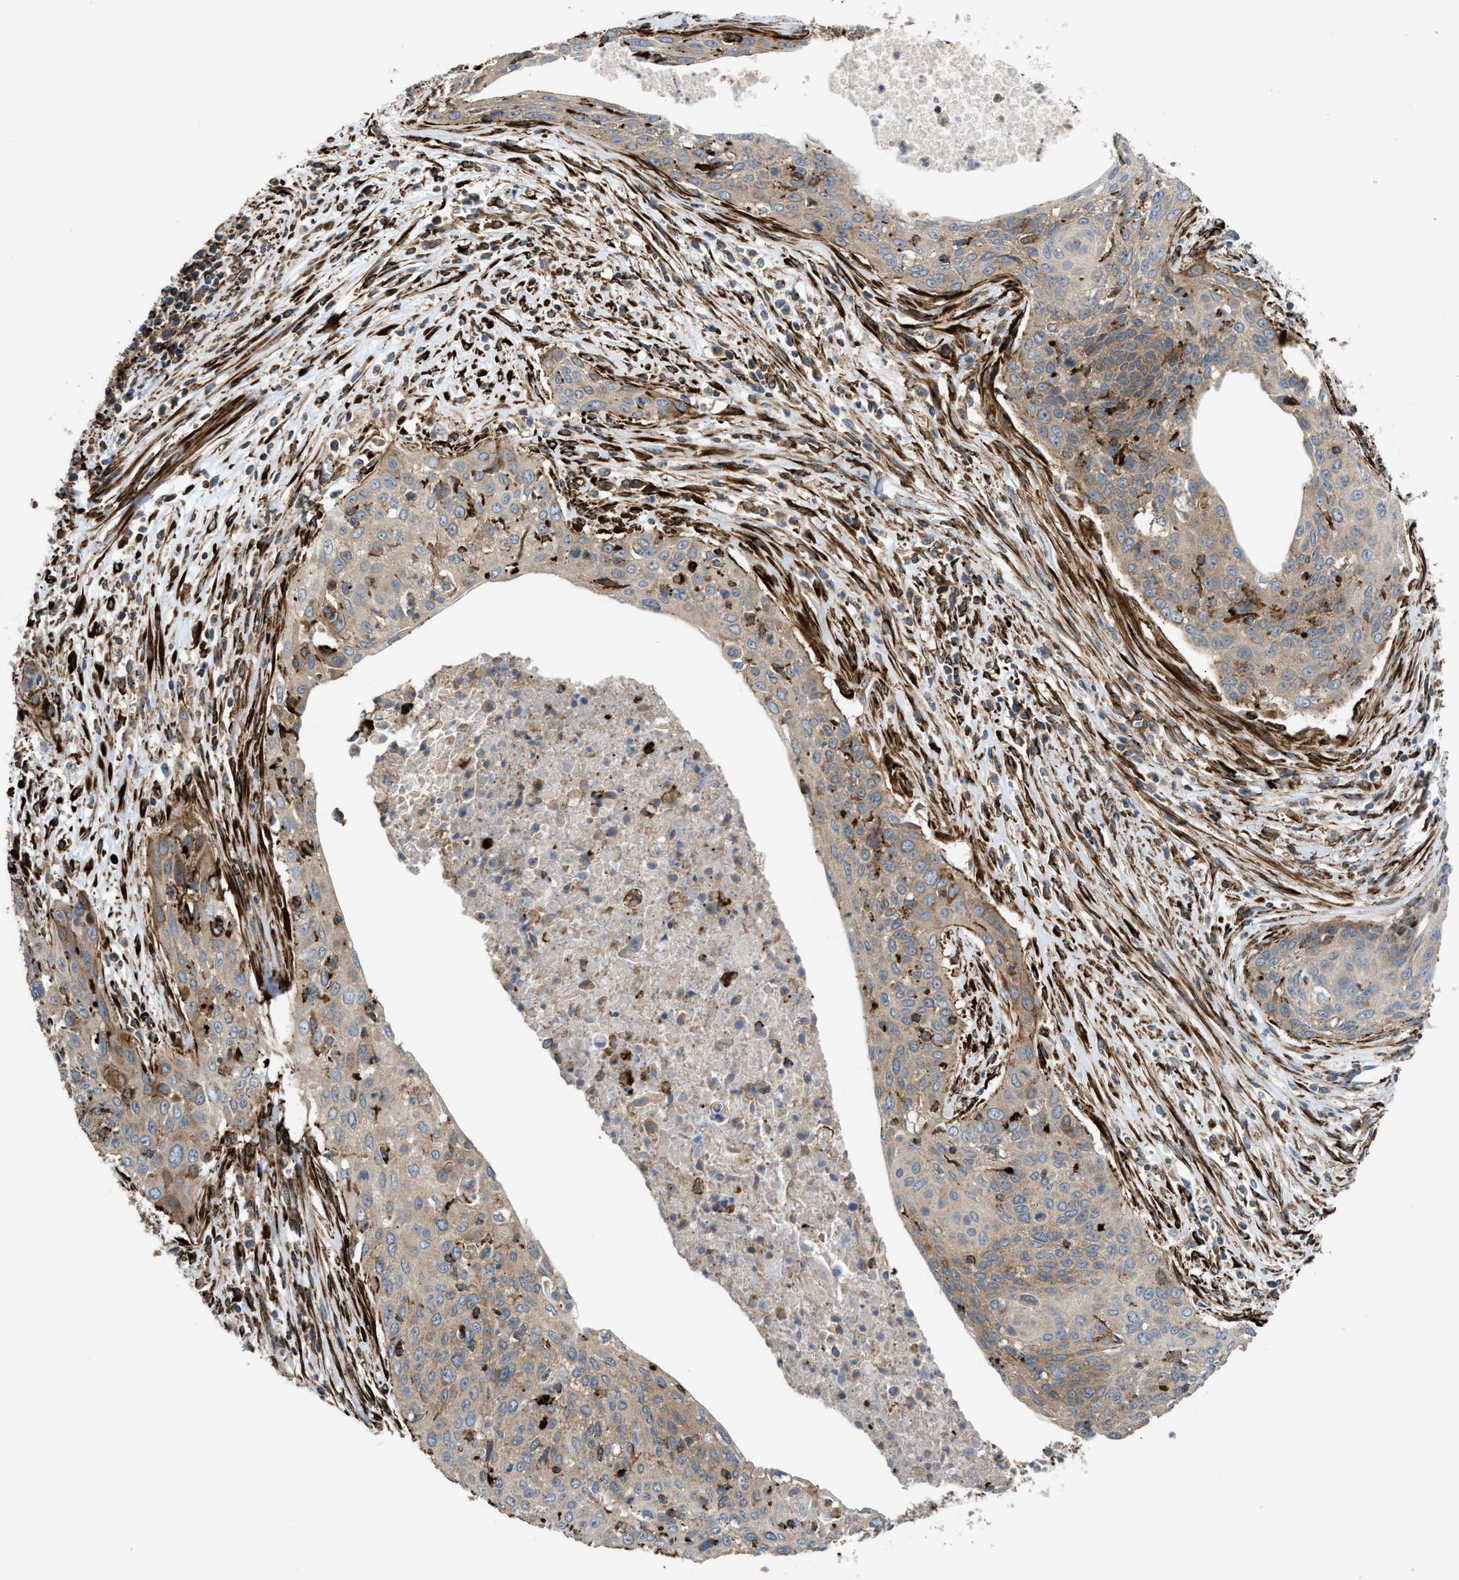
{"staining": {"intensity": "weak", "quantity": "25%-75%", "location": "cytoplasmic/membranous"}, "tissue": "cervical cancer", "cell_type": "Tumor cells", "image_type": "cancer", "snomed": [{"axis": "morphology", "description": "Squamous cell carcinoma, NOS"}, {"axis": "topography", "description": "Cervix"}], "caption": "This is a histology image of immunohistochemistry (IHC) staining of cervical squamous cell carcinoma, which shows weak expression in the cytoplasmic/membranous of tumor cells.", "gene": "EGLN1", "patient": {"sex": "female", "age": 55}}